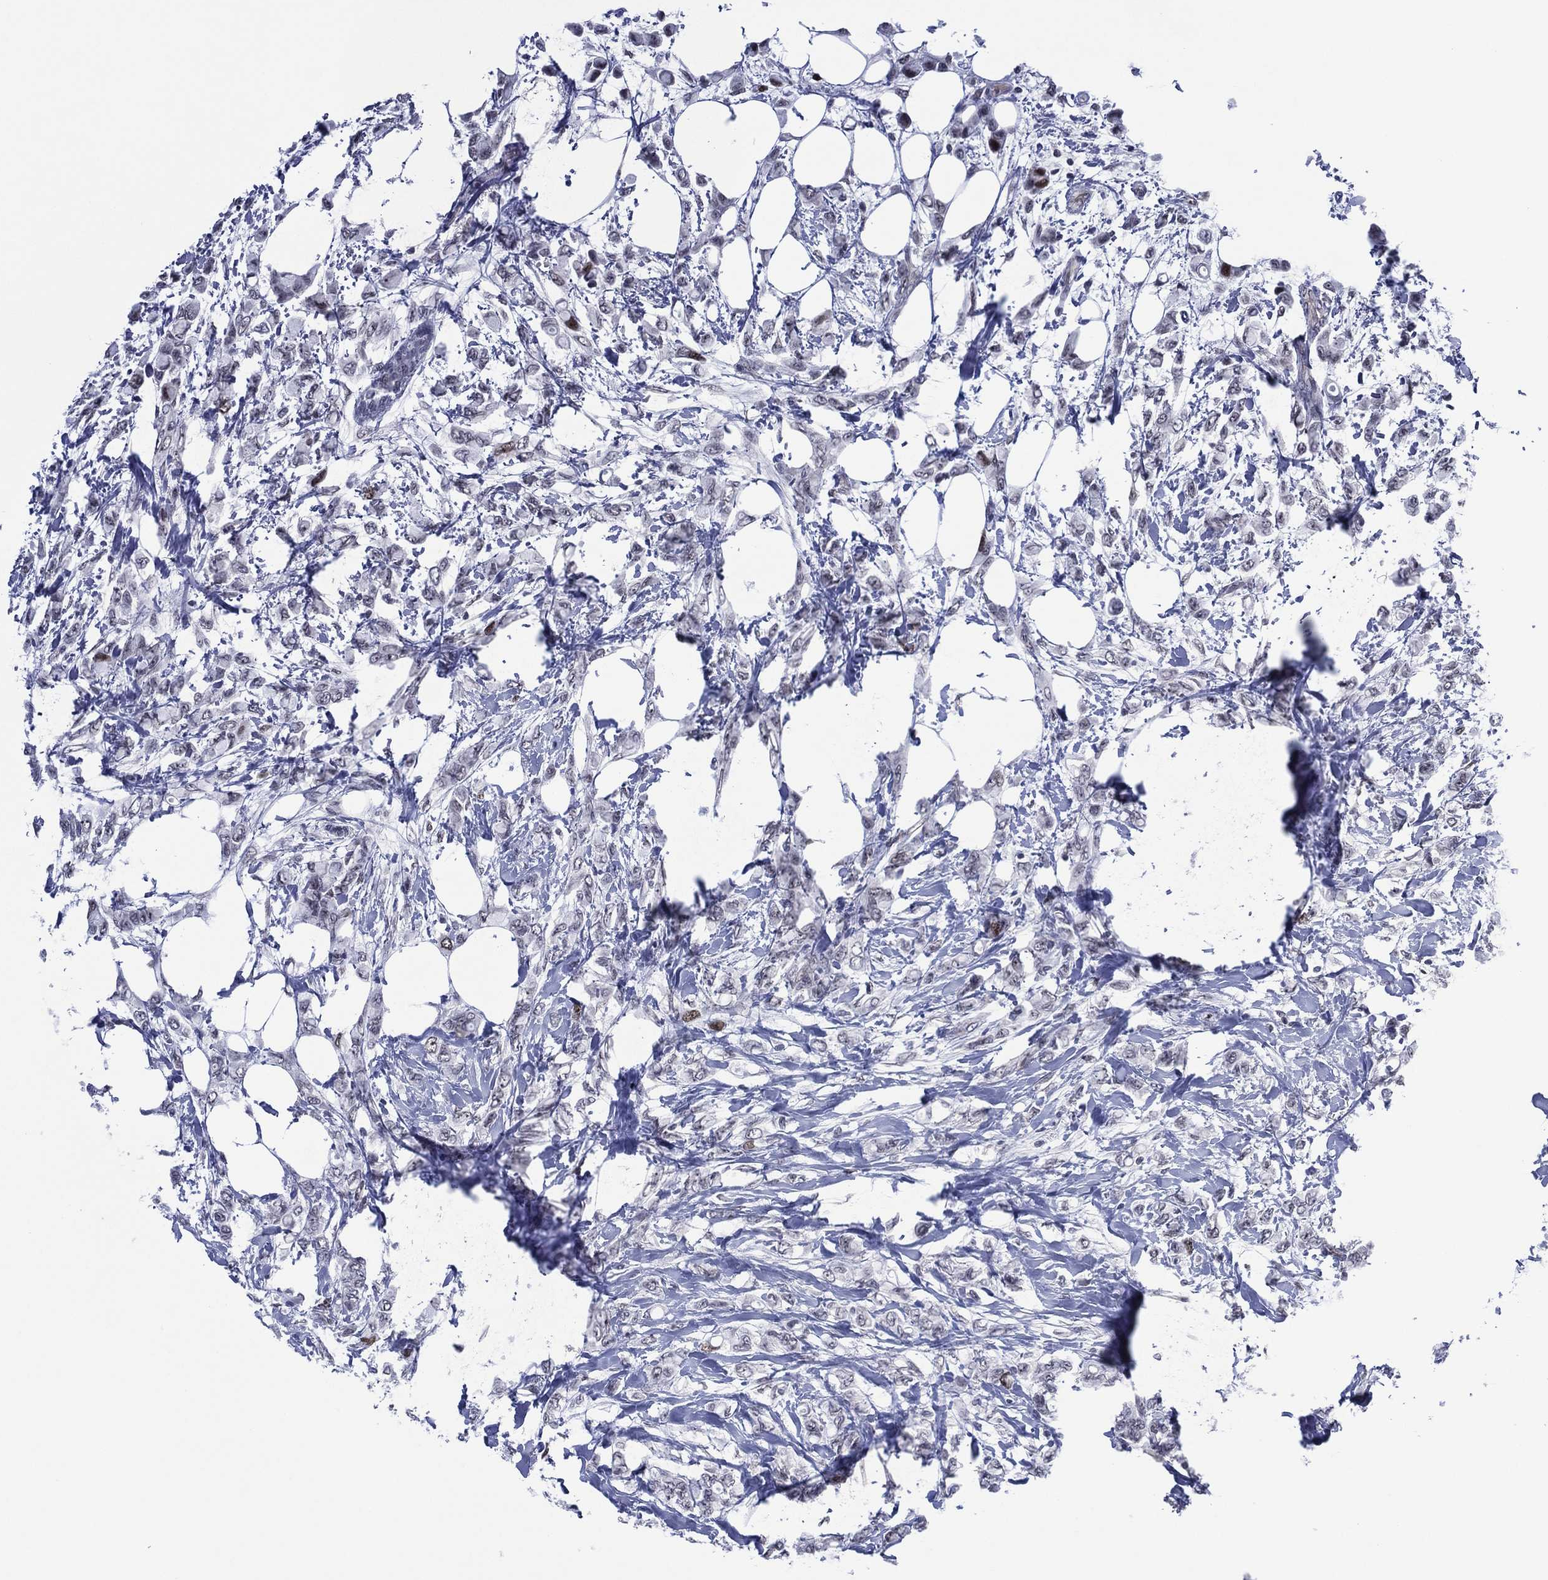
{"staining": {"intensity": "negative", "quantity": "none", "location": "none"}, "tissue": "breast cancer", "cell_type": "Tumor cells", "image_type": "cancer", "snomed": [{"axis": "morphology", "description": "Lobular carcinoma"}, {"axis": "topography", "description": "Breast"}], "caption": "Tumor cells are negative for protein expression in human breast lobular carcinoma.", "gene": "GATA6", "patient": {"sex": "female", "age": 66}}